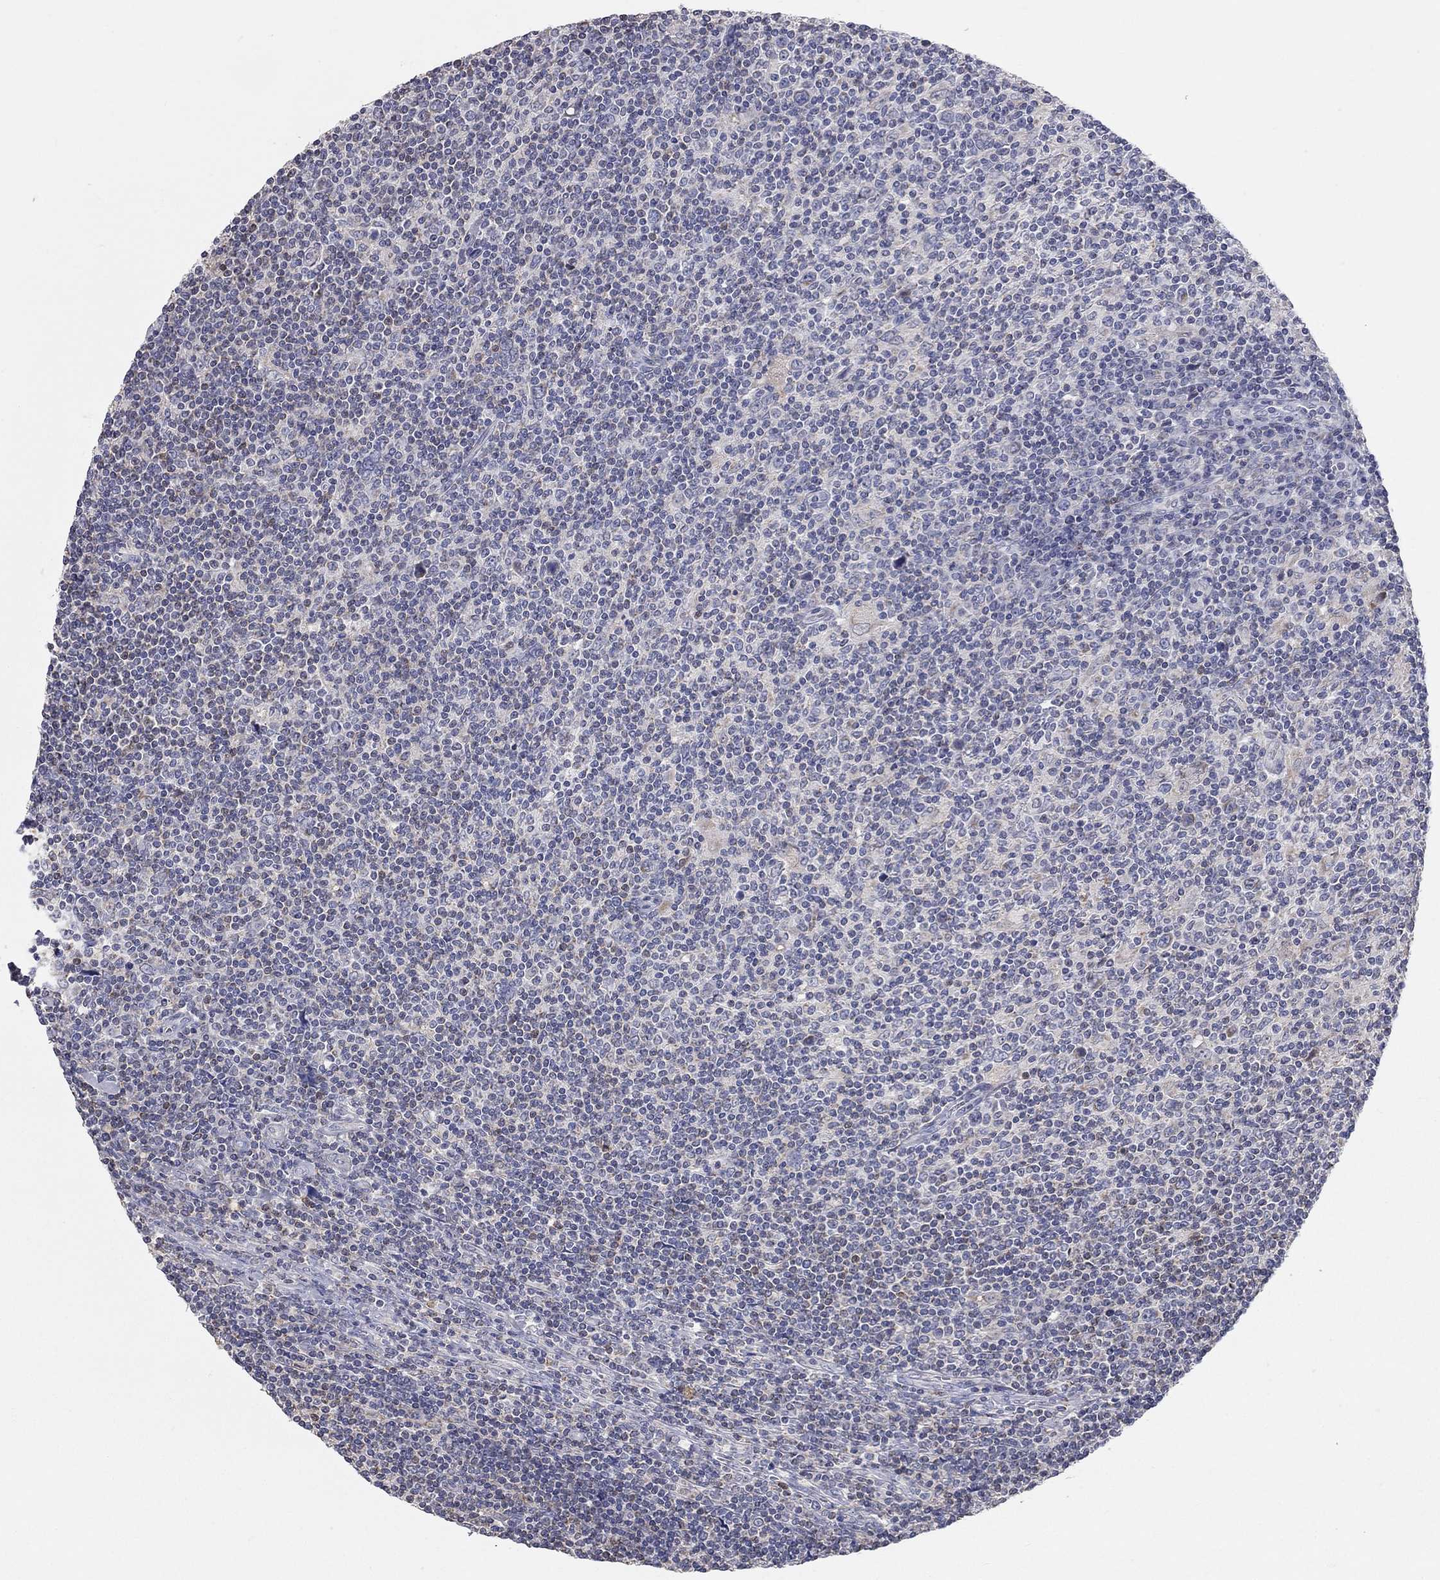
{"staining": {"intensity": "negative", "quantity": "none", "location": "none"}, "tissue": "lymphoma", "cell_type": "Tumor cells", "image_type": "cancer", "snomed": [{"axis": "morphology", "description": "Hodgkin's disease, NOS"}, {"axis": "topography", "description": "Lymph node"}], "caption": "Immunohistochemistry (IHC) of human lymphoma displays no expression in tumor cells.", "gene": "CFAP161", "patient": {"sex": "male", "age": 40}}